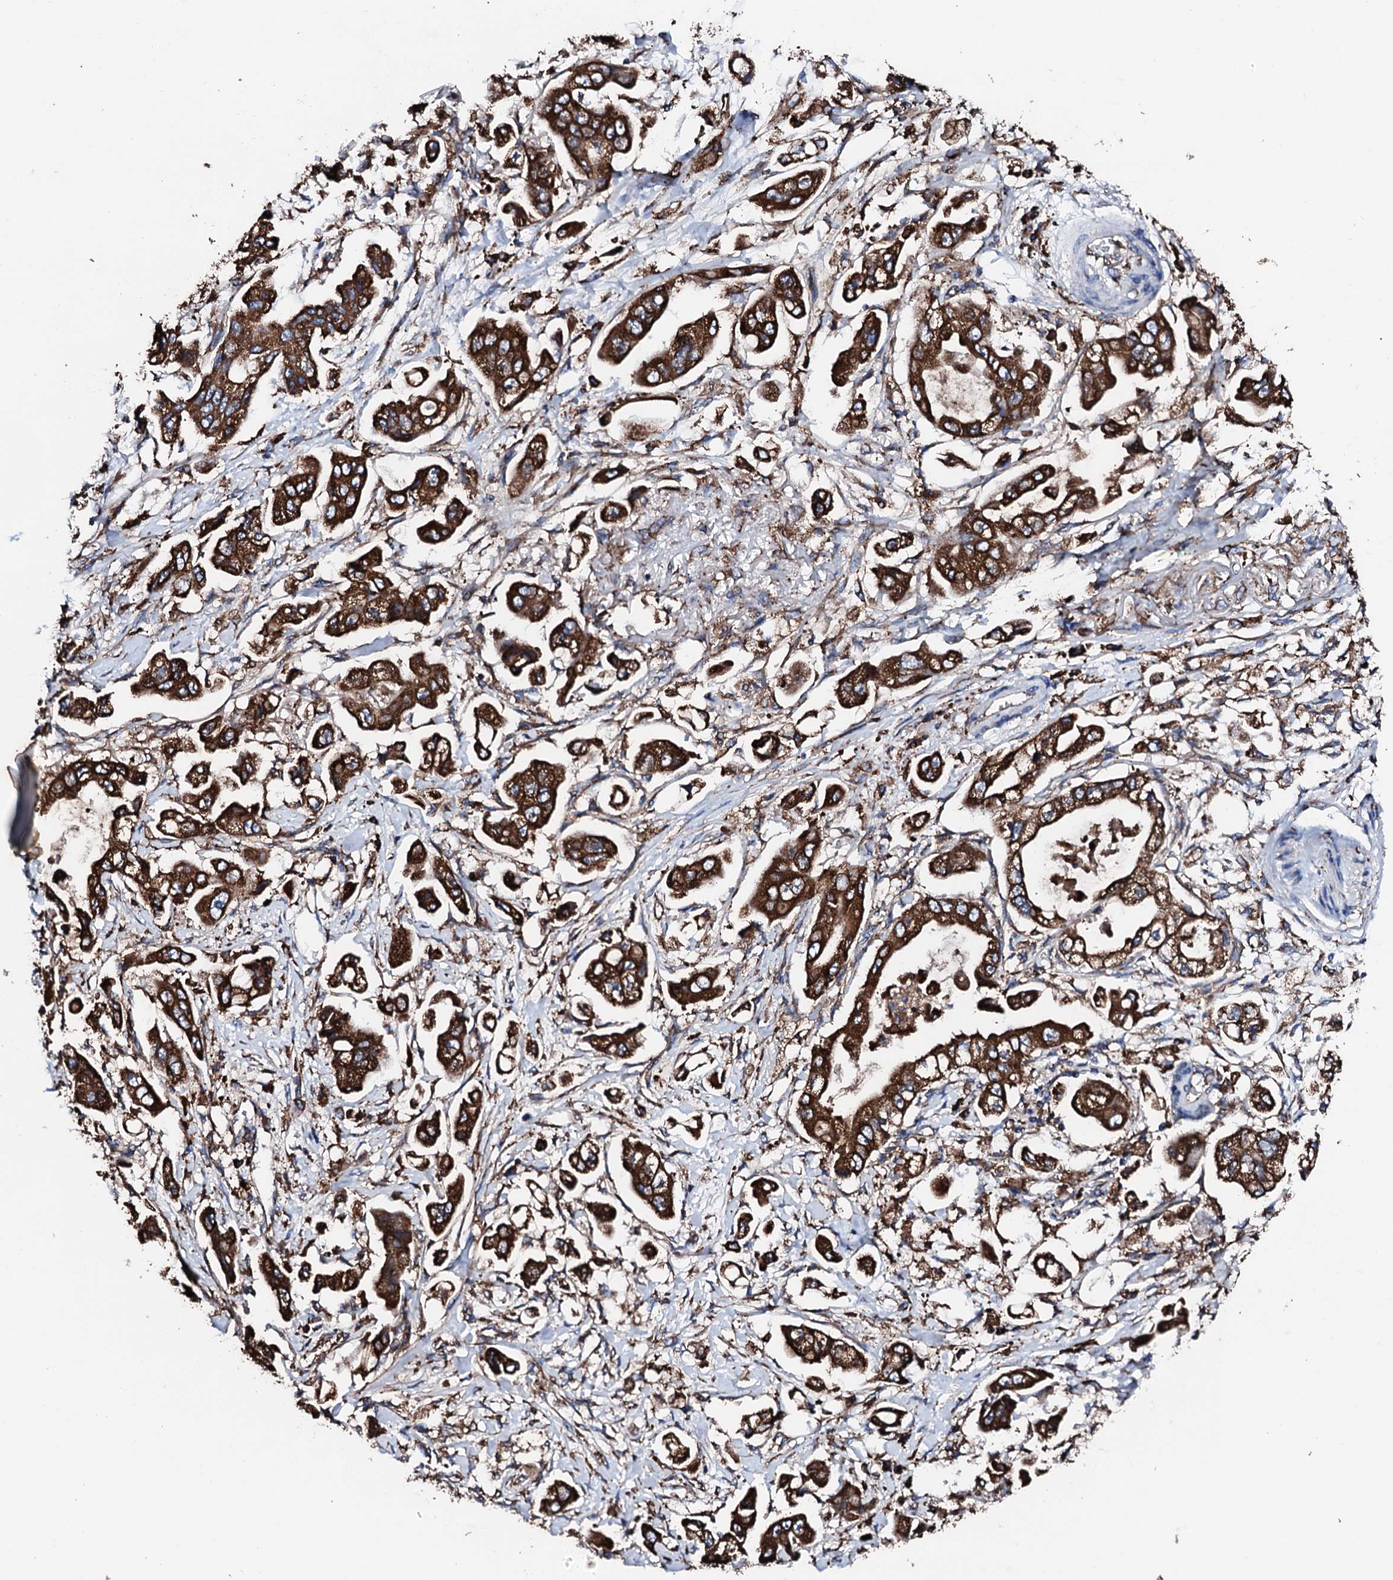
{"staining": {"intensity": "strong", "quantity": ">75%", "location": "cytoplasmic/membranous"}, "tissue": "stomach cancer", "cell_type": "Tumor cells", "image_type": "cancer", "snomed": [{"axis": "morphology", "description": "Adenocarcinoma, NOS"}, {"axis": "topography", "description": "Stomach"}], "caption": "An image showing strong cytoplasmic/membranous staining in approximately >75% of tumor cells in adenocarcinoma (stomach), as visualized by brown immunohistochemical staining.", "gene": "AMDHD1", "patient": {"sex": "male", "age": 62}}